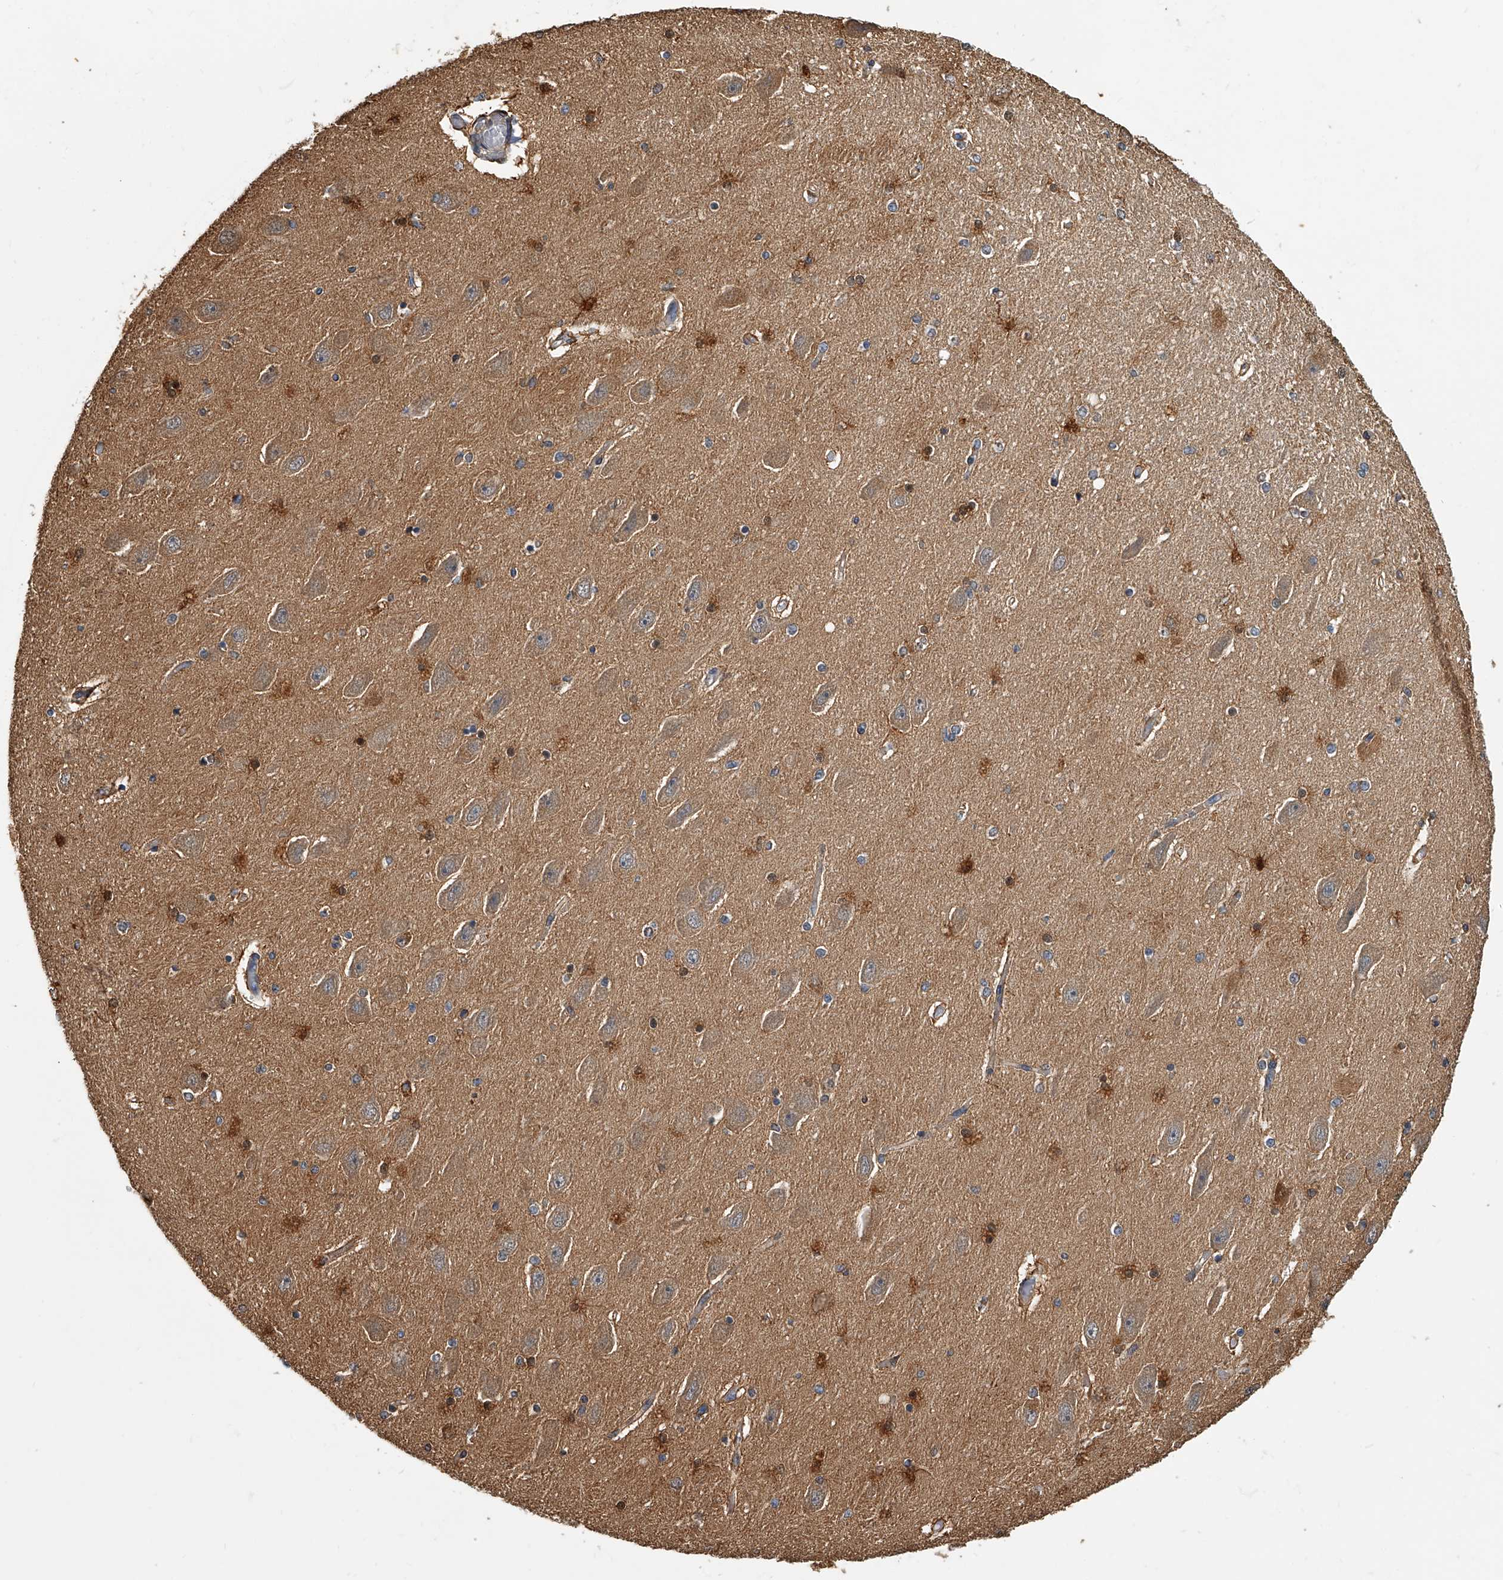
{"staining": {"intensity": "strong", "quantity": "25%-75%", "location": "cytoplasmic/membranous"}, "tissue": "hippocampus", "cell_type": "Glial cells", "image_type": "normal", "snomed": [{"axis": "morphology", "description": "Normal tissue, NOS"}, {"axis": "topography", "description": "Hippocampus"}], "caption": "About 25%-75% of glial cells in normal hippocampus demonstrate strong cytoplasmic/membranous protein expression as visualized by brown immunohistochemical staining.", "gene": "CD200", "patient": {"sex": "female", "age": 54}}